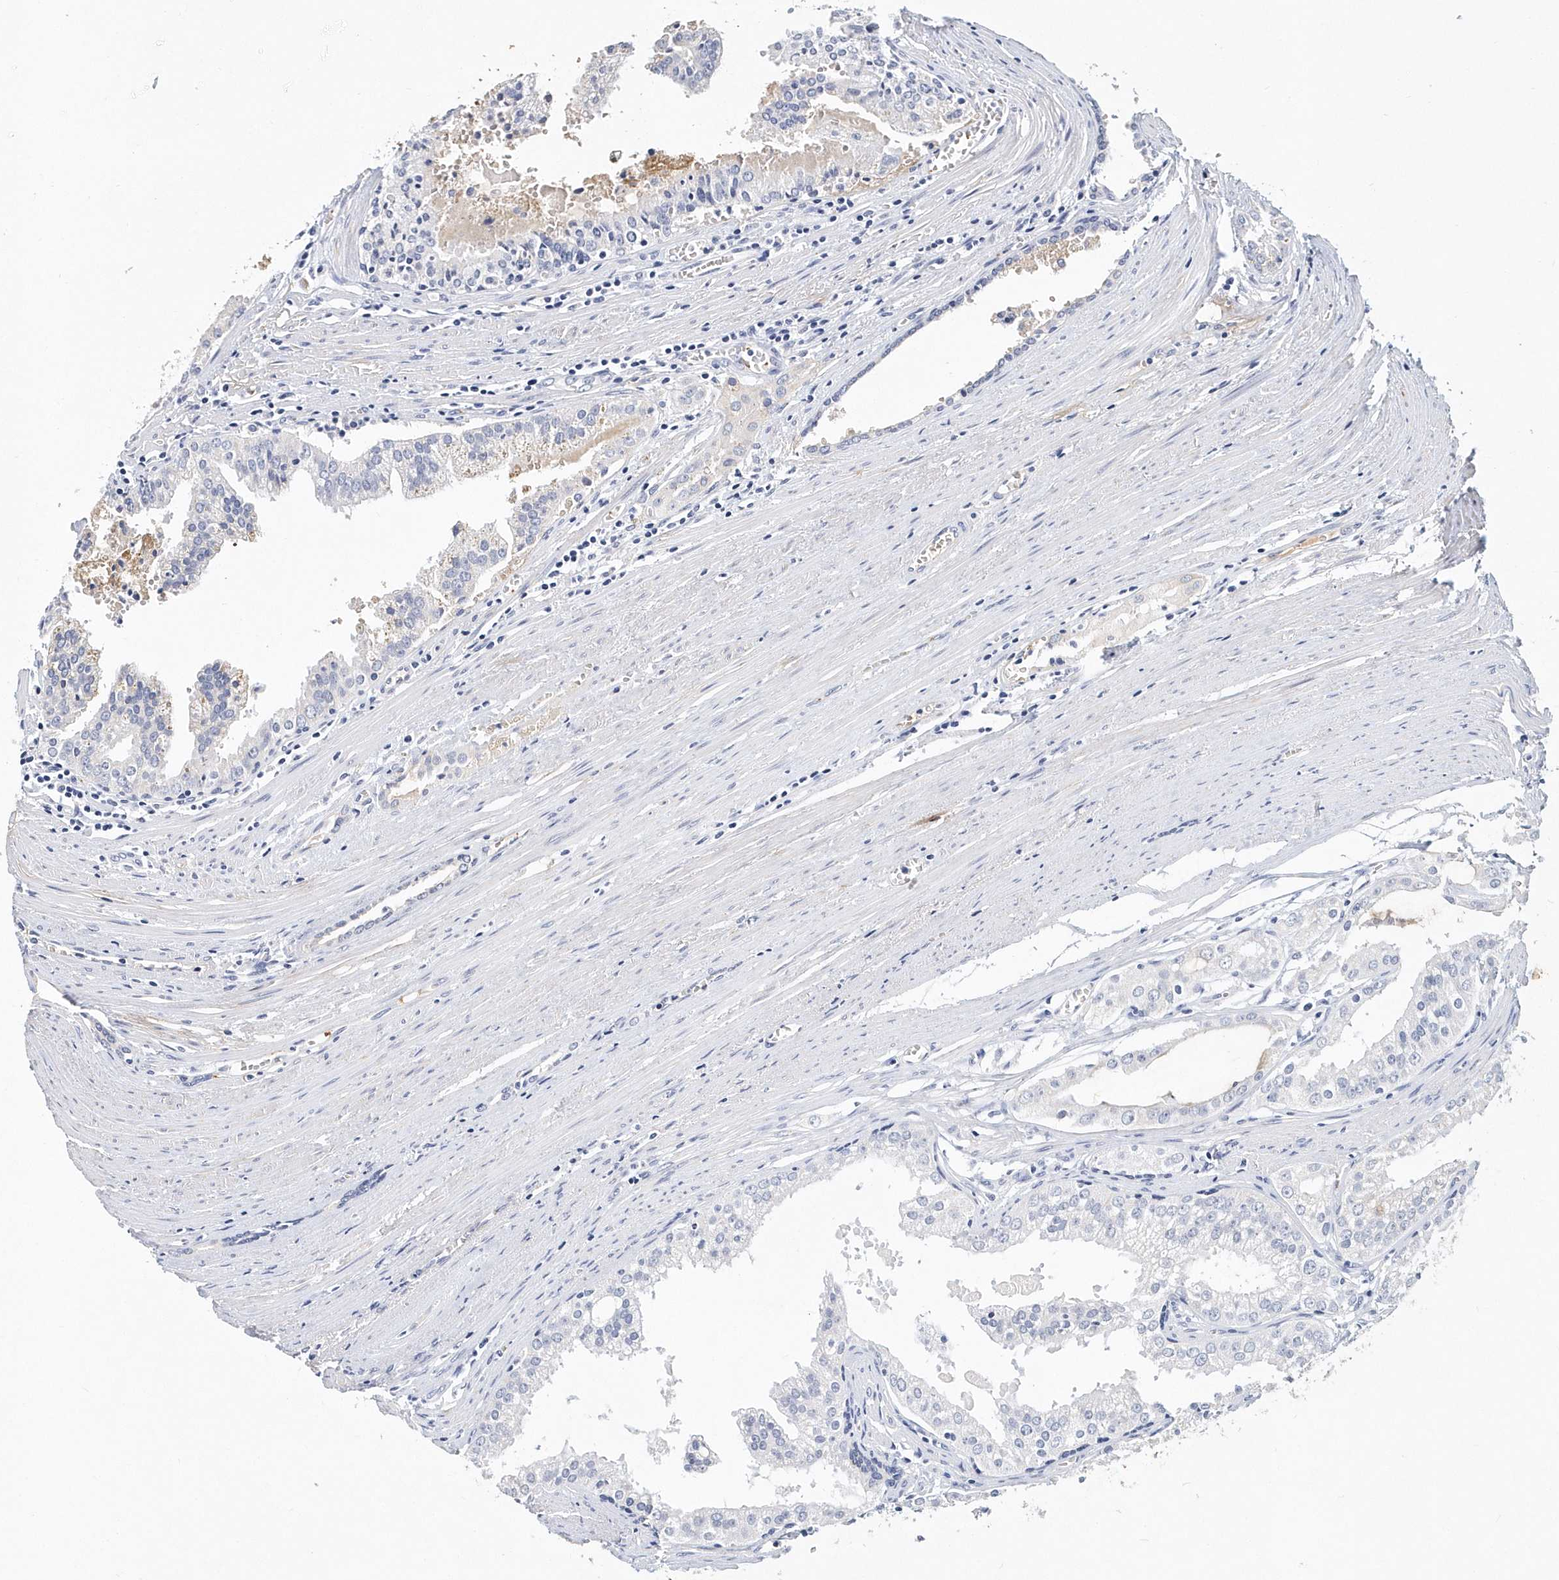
{"staining": {"intensity": "negative", "quantity": "none", "location": "none"}, "tissue": "prostate cancer", "cell_type": "Tumor cells", "image_type": "cancer", "snomed": [{"axis": "morphology", "description": "Adenocarcinoma, High grade"}, {"axis": "topography", "description": "Prostate"}], "caption": "The IHC photomicrograph has no significant expression in tumor cells of prostate cancer (high-grade adenocarcinoma) tissue.", "gene": "ITGA2B", "patient": {"sex": "male", "age": 68}}